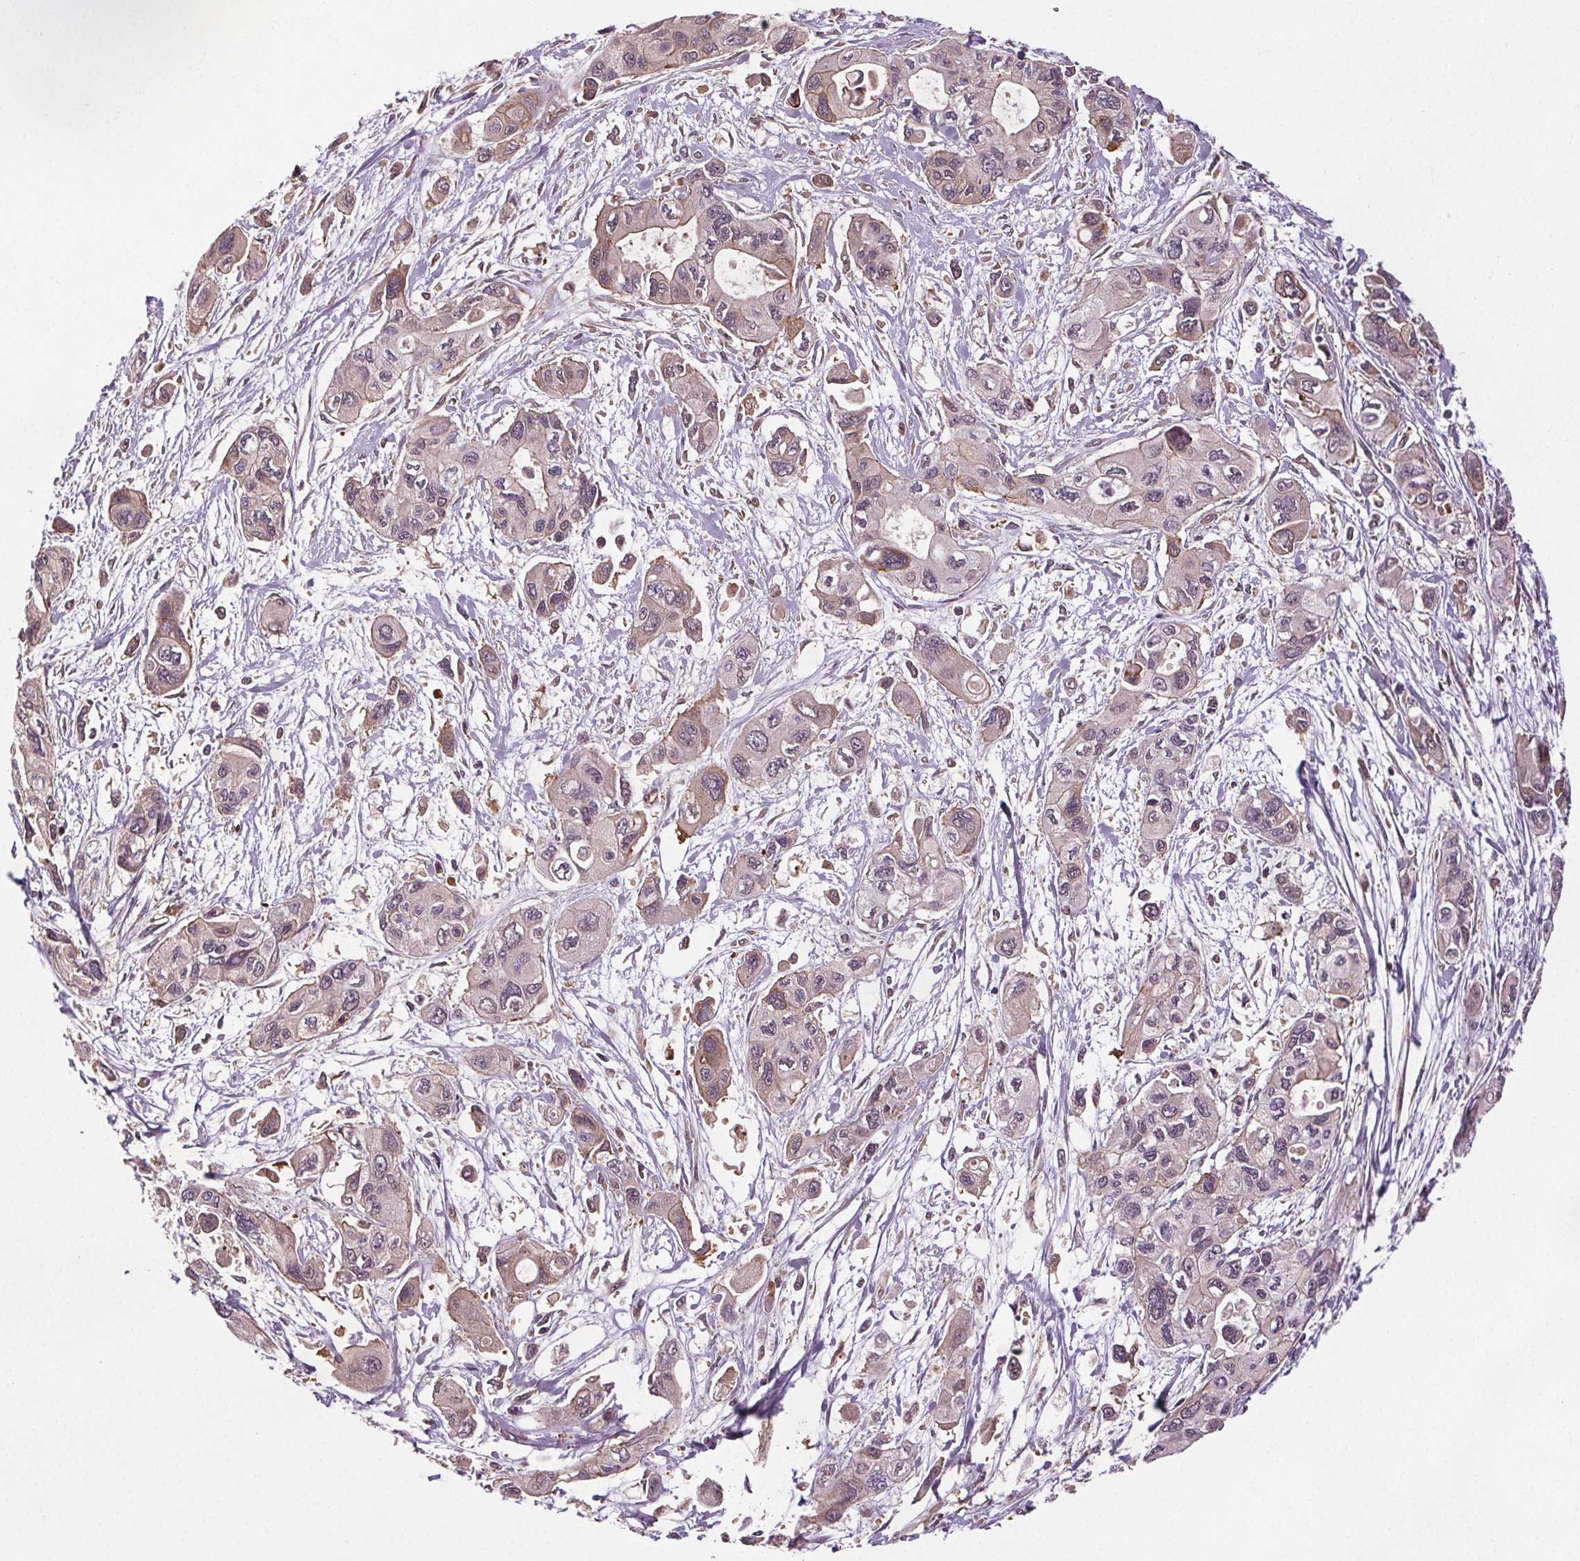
{"staining": {"intensity": "negative", "quantity": "none", "location": "none"}, "tissue": "pancreatic cancer", "cell_type": "Tumor cells", "image_type": "cancer", "snomed": [{"axis": "morphology", "description": "Adenocarcinoma, NOS"}, {"axis": "topography", "description": "Pancreas"}], "caption": "Tumor cells show no significant protein staining in adenocarcinoma (pancreatic).", "gene": "SEC14L2", "patient": {"sex": "female", "age": 47}}